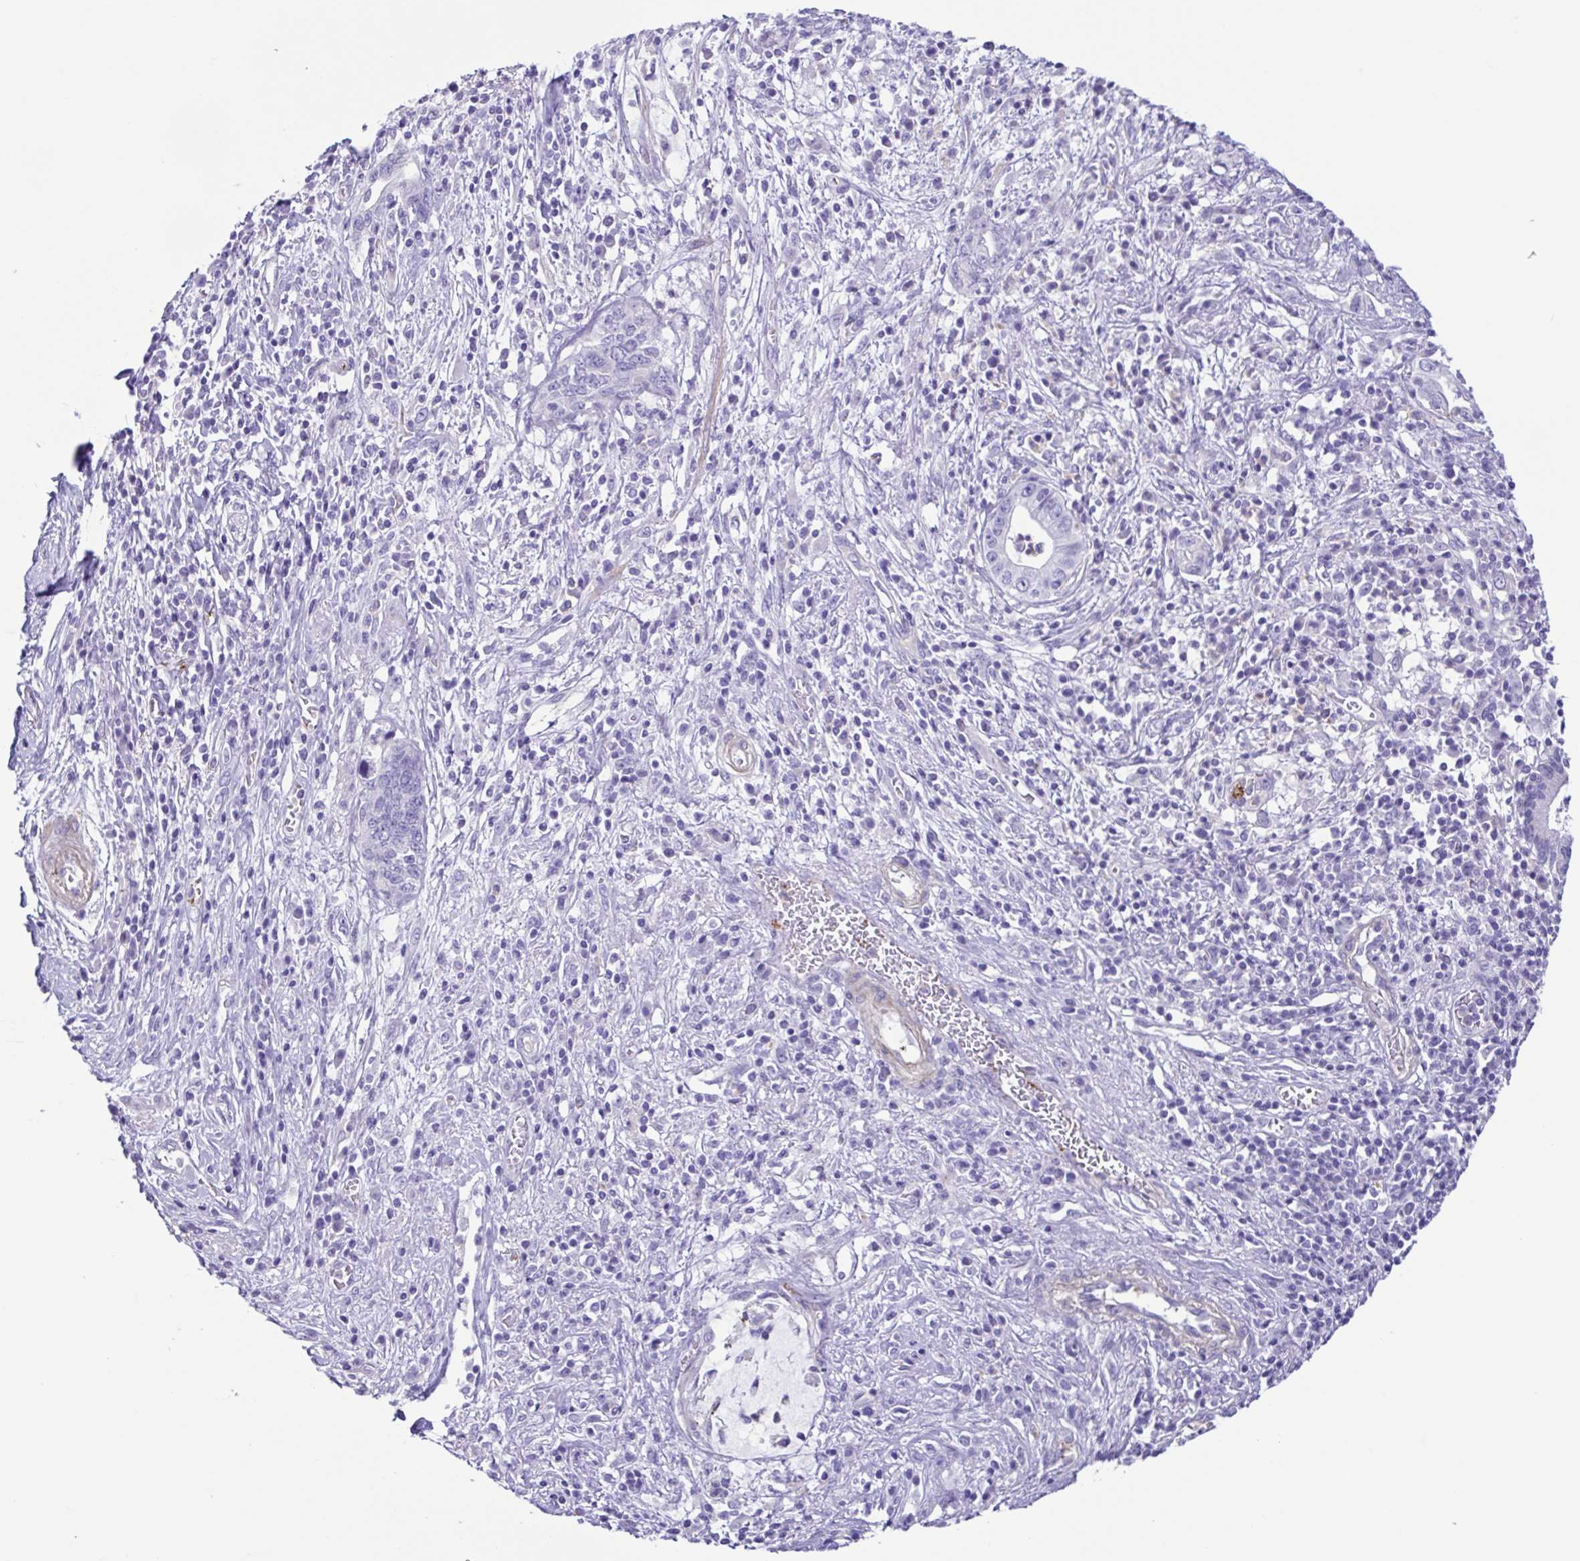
{"staining": {"intensity": "negative", "quantity": "none", "location": "none"}, "tissue": "pancreatic cancer", "cell_type": "Tumor cells", "image_type": "cancer", "snomed": [{"axis": "morphology", "description": "Adenocarcinoma, NOS"}, {"axis": "topography", "description": "Pancreas"}], "caption": "High magnification brightfield microscopy of adenocarcinoma (pancreatic) stained with DAB (3,3'-diaminobenzidine) (brown) and counterstained with hematoxylin (blue): tumor cells show no significant expression.", "gene": "CYP11B1", "patient": {"sex": "female", "age": 72}}